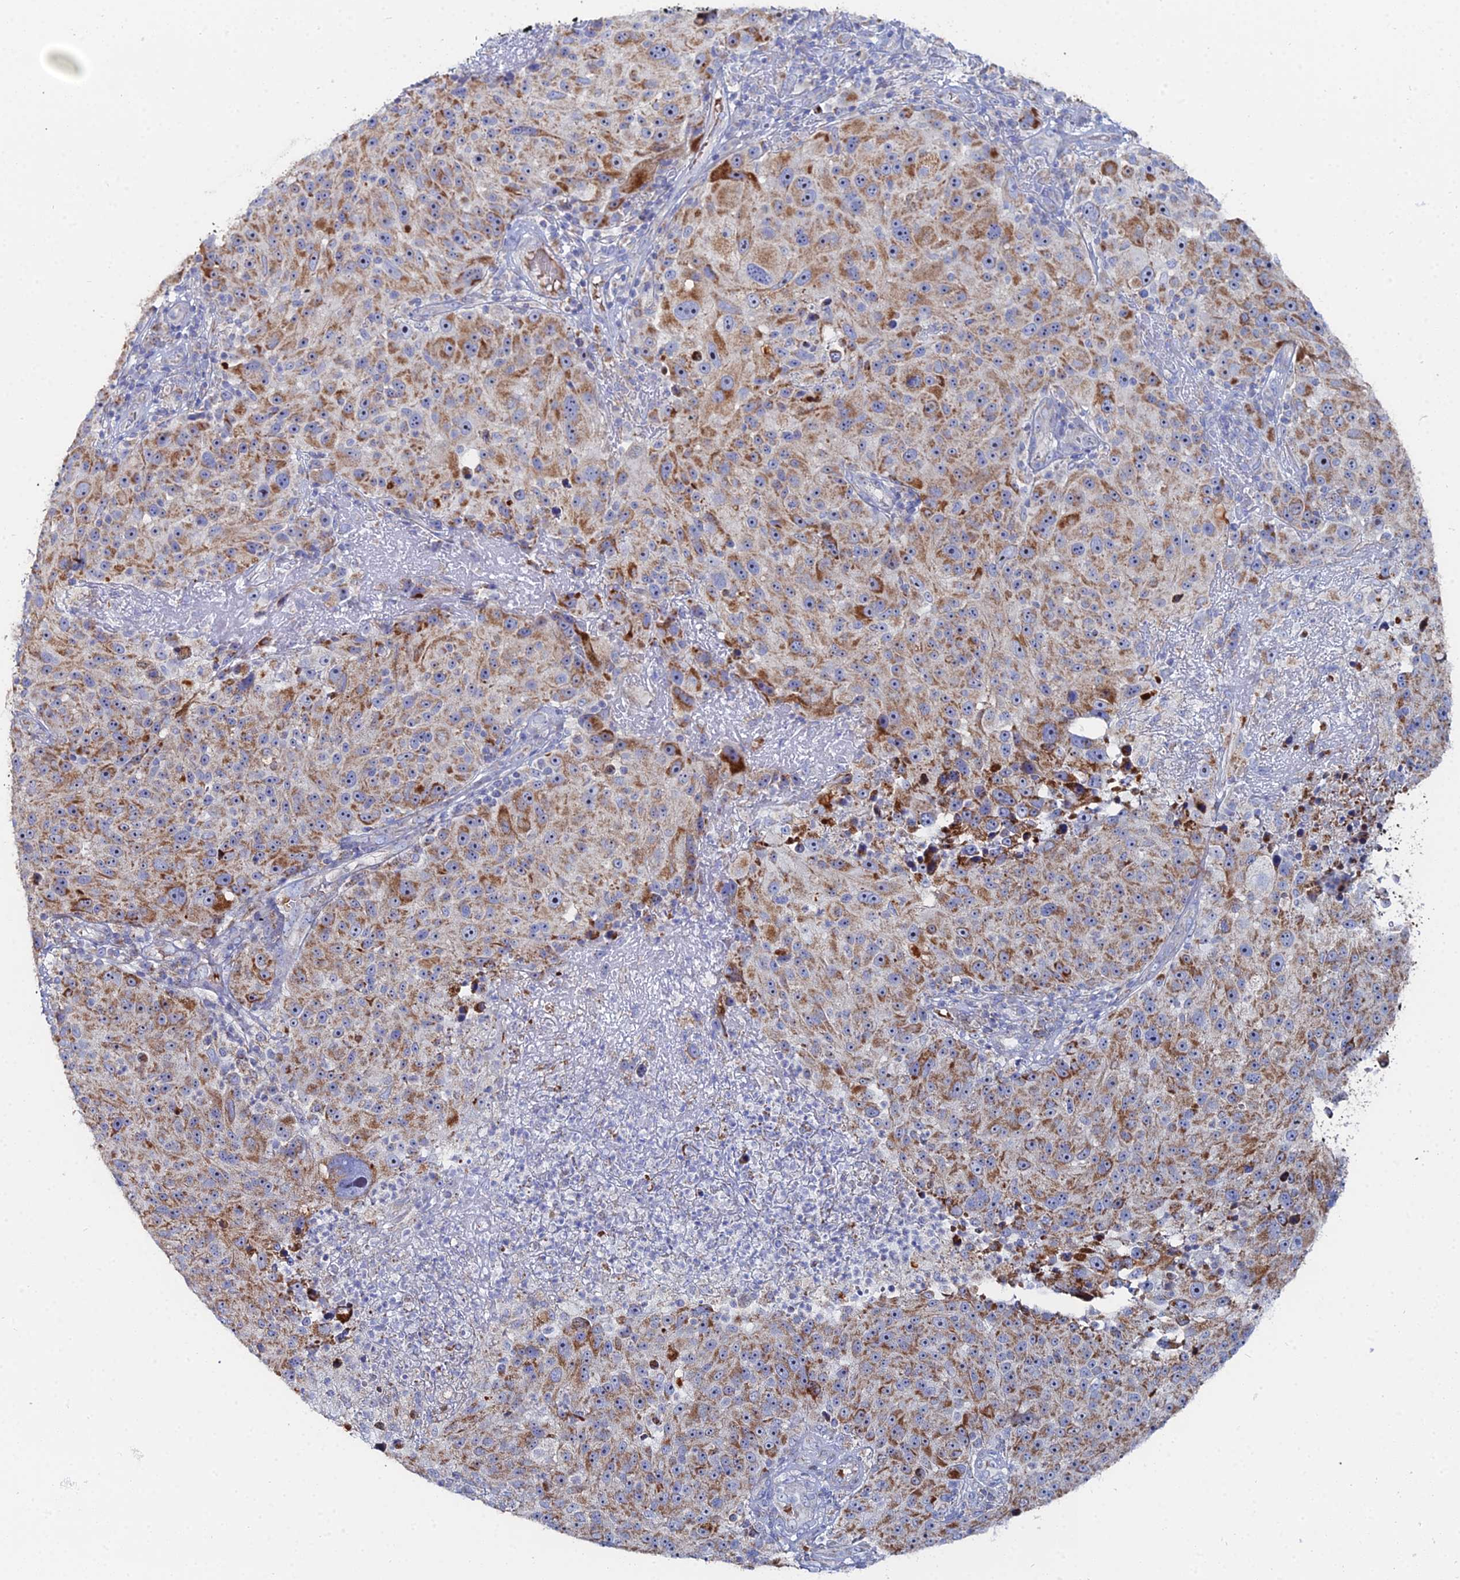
{"staining": {"intensity": "moderate", "quantity": ">75%", "location": "cytoplasmic/membranous"}, "tissue": "melanoma", "cell_type": "Tumor cells", "image_type": "cancer", "snomed": [{"axis": "morphology", "description": "Malignant melanoma, NOS"}, {"axis": "topography", "description": "Skin"}], "caption": "IHC of human malignant melanoma reveals medium levels of moderate cytoplasmic/membranous positivity in approximately >75% of tumor cells.", "gene": "MPC1", "patient": {"sex": "male", "age": 53}}